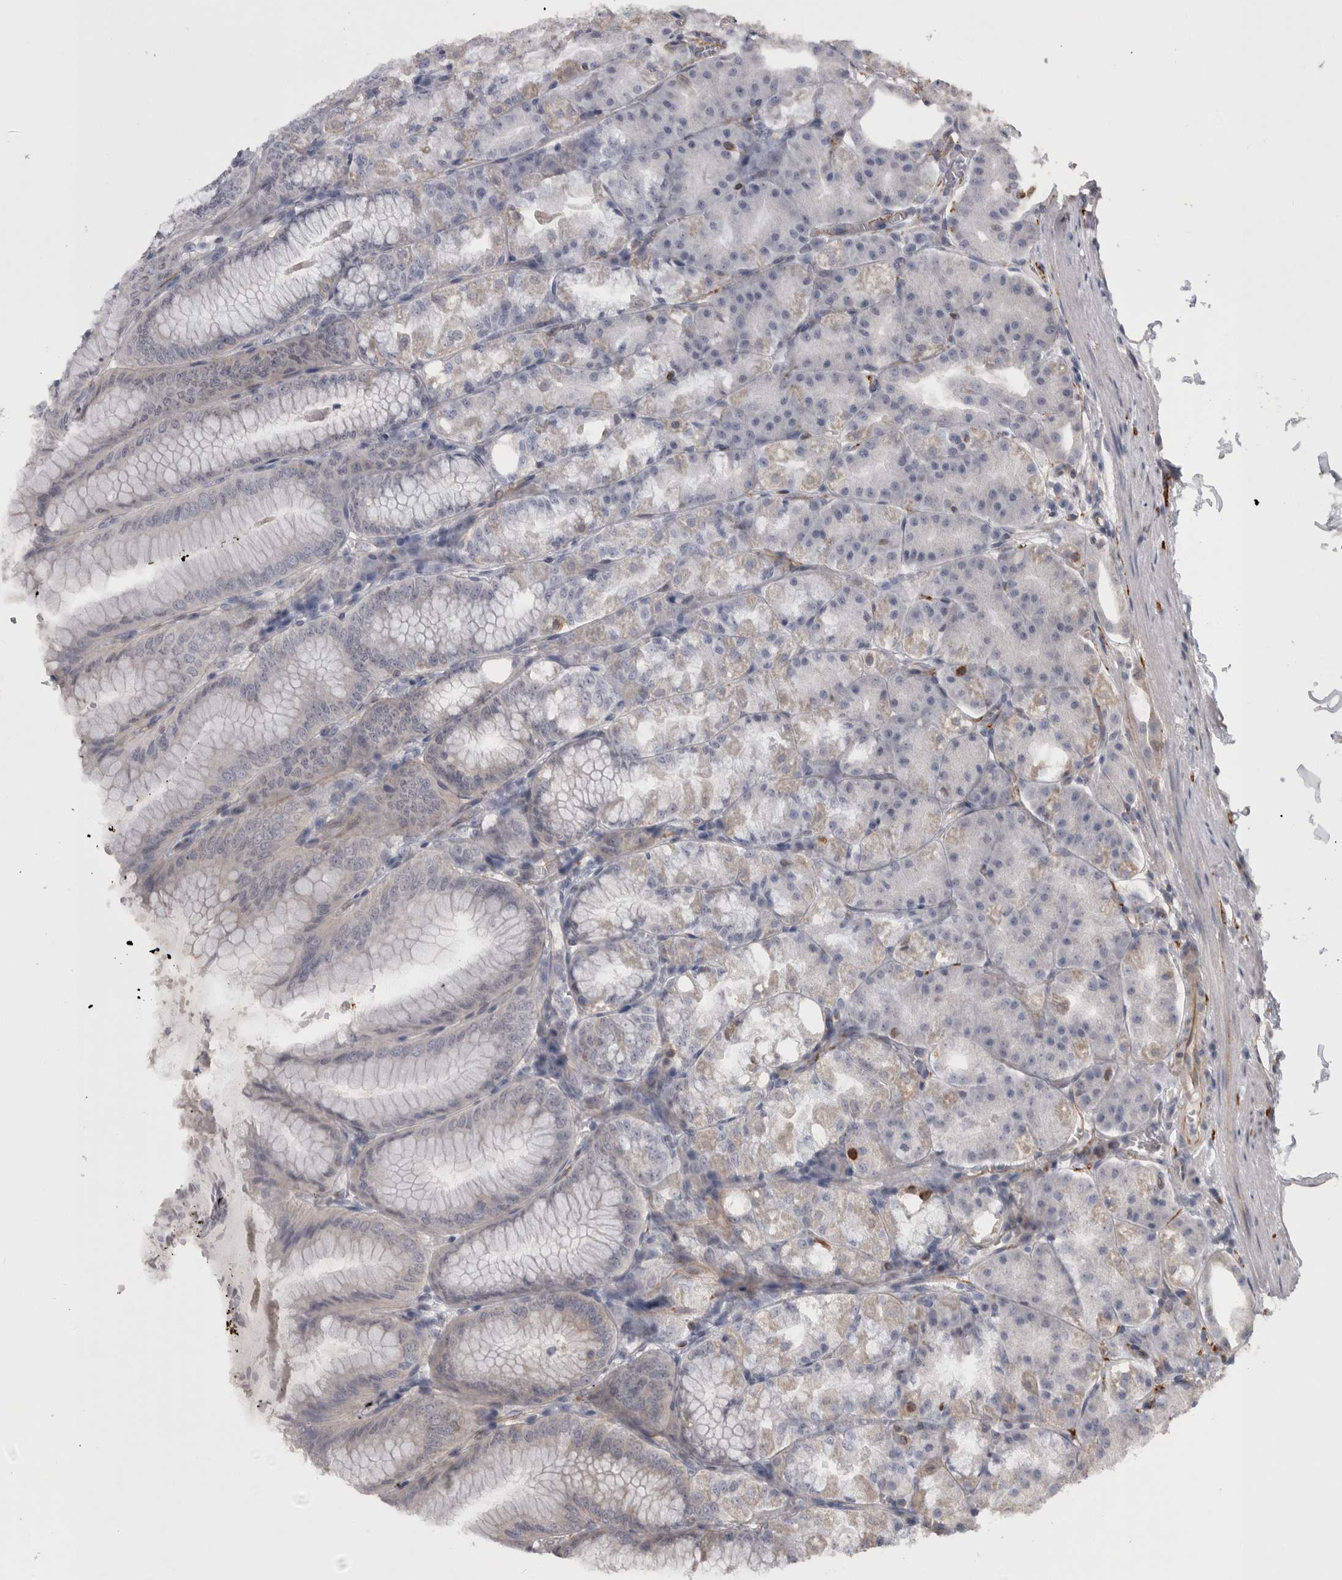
{"staining": {"intensity": "weak", "quantity": "<25%", "location": "cytoplasmic/membranous"}, "tissue": "stomach", "cell_type": "Glandular cells", "image_type": "normal", "snomed": [{"axis": "morphology", "description": "Normal tissue, NOS"}, {"axis": "topography", "description": "Stomach, lower"}], "caption": "High power microscopy histopathology image of an immunohistochemistry (IHC) micrograph of normal stomach, revealing no significant expression in glandular cells.", "gene": "ACOT7", "patient": {"sex": "male", "age": 71}}